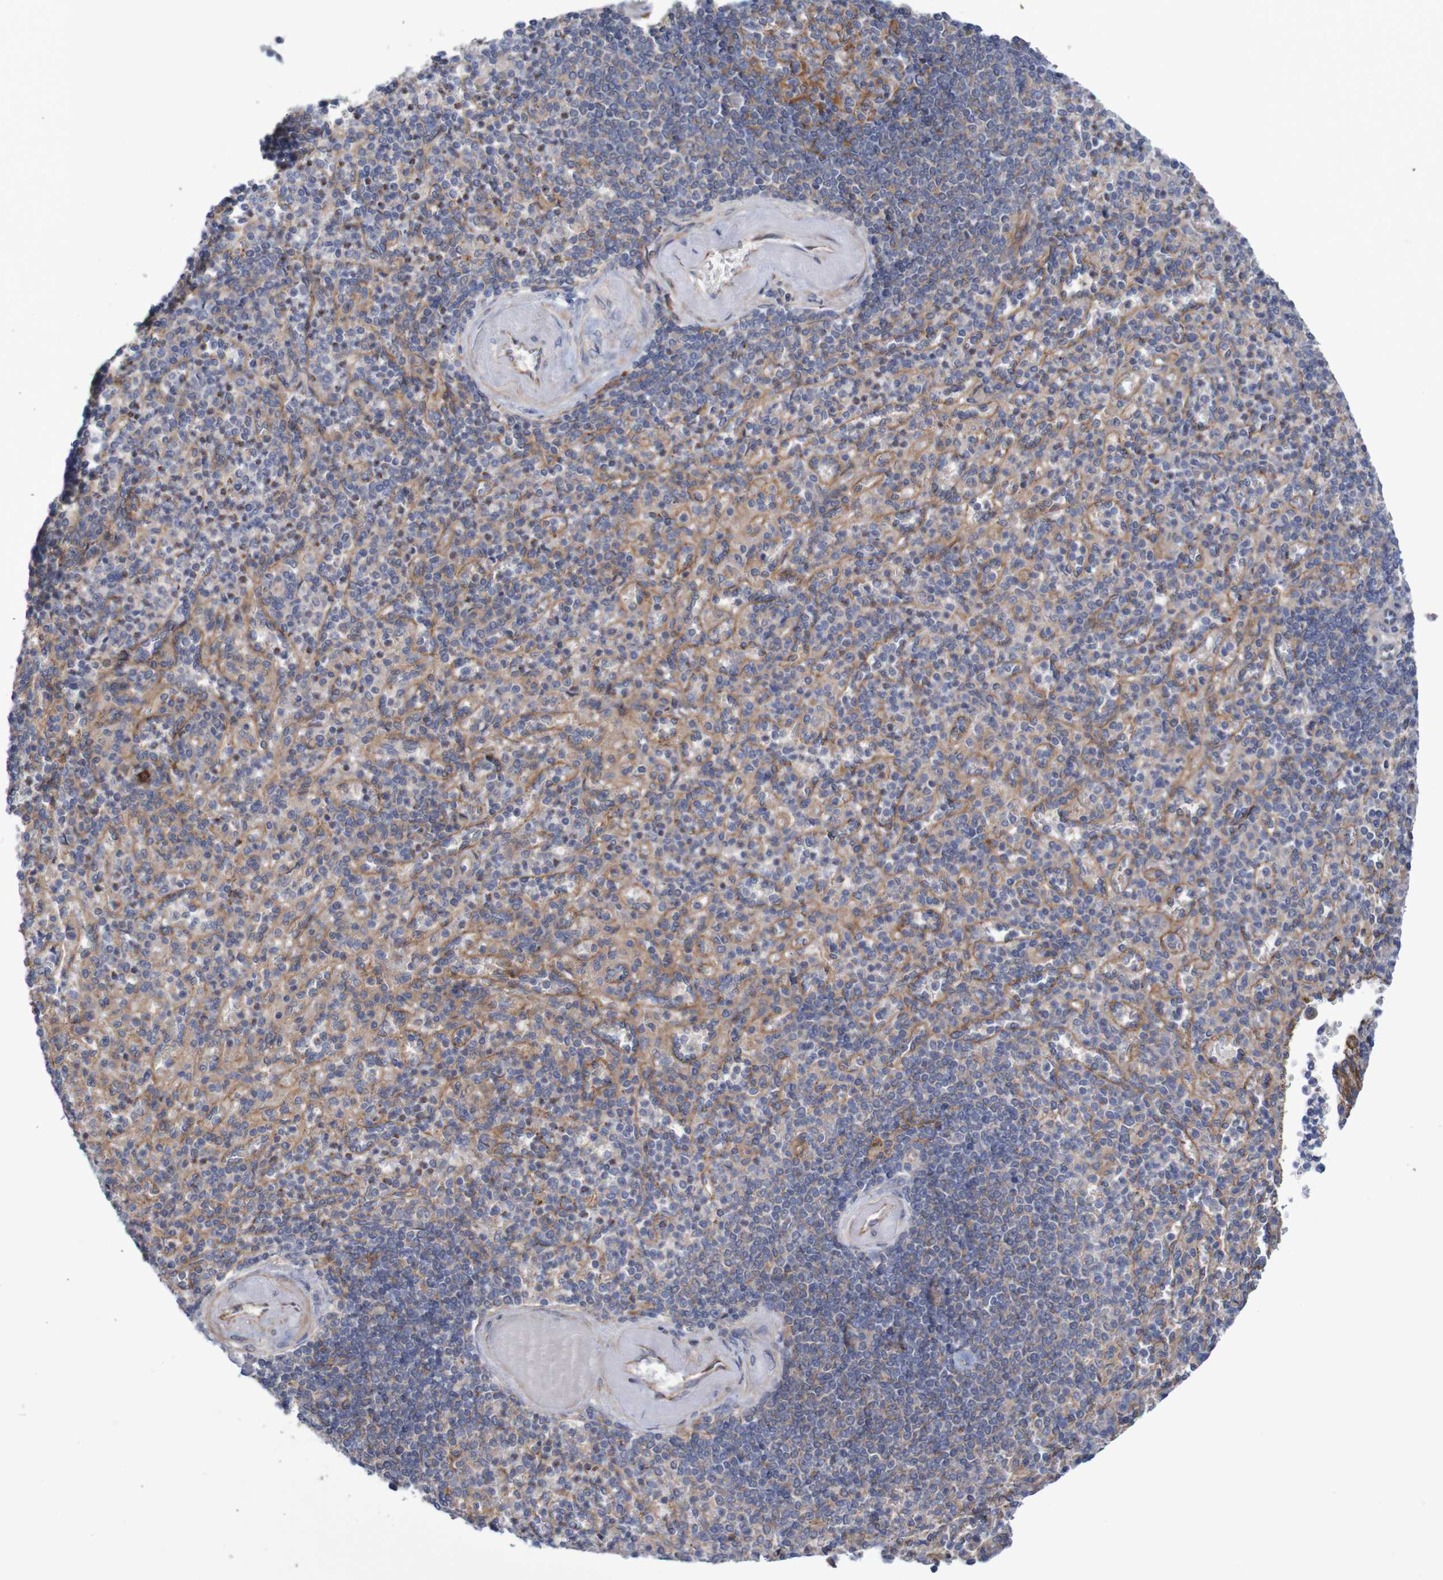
{"staining": {"intensity": "moderate", "quantity": "<25%", "location": "cytoplasmic/membranous"}, "tissue": "spleen", "cell_type": "Cells in red pulp", "image_type": "normal", "snomed": [{"axis": "morphology", "description": "Normal tissue, NOS"}, {"axis": "topography", "description": "Spleen"}], "caption": "Immunohistochemistry (IHC) staining of unremarkable spleen, which demonstrates low levels of moderate cytoplasmic/membranous expression in approximately <25% of cells in red pulp indicating moderate cytoplasmic/membranous protein positivity. The staining was performed using DAB (brown) for protein detection and nuclei were counterstained in hematoxylin (blue).", "gene": "NECTIN2", "patient": {"sex": "female", "age": 74}}